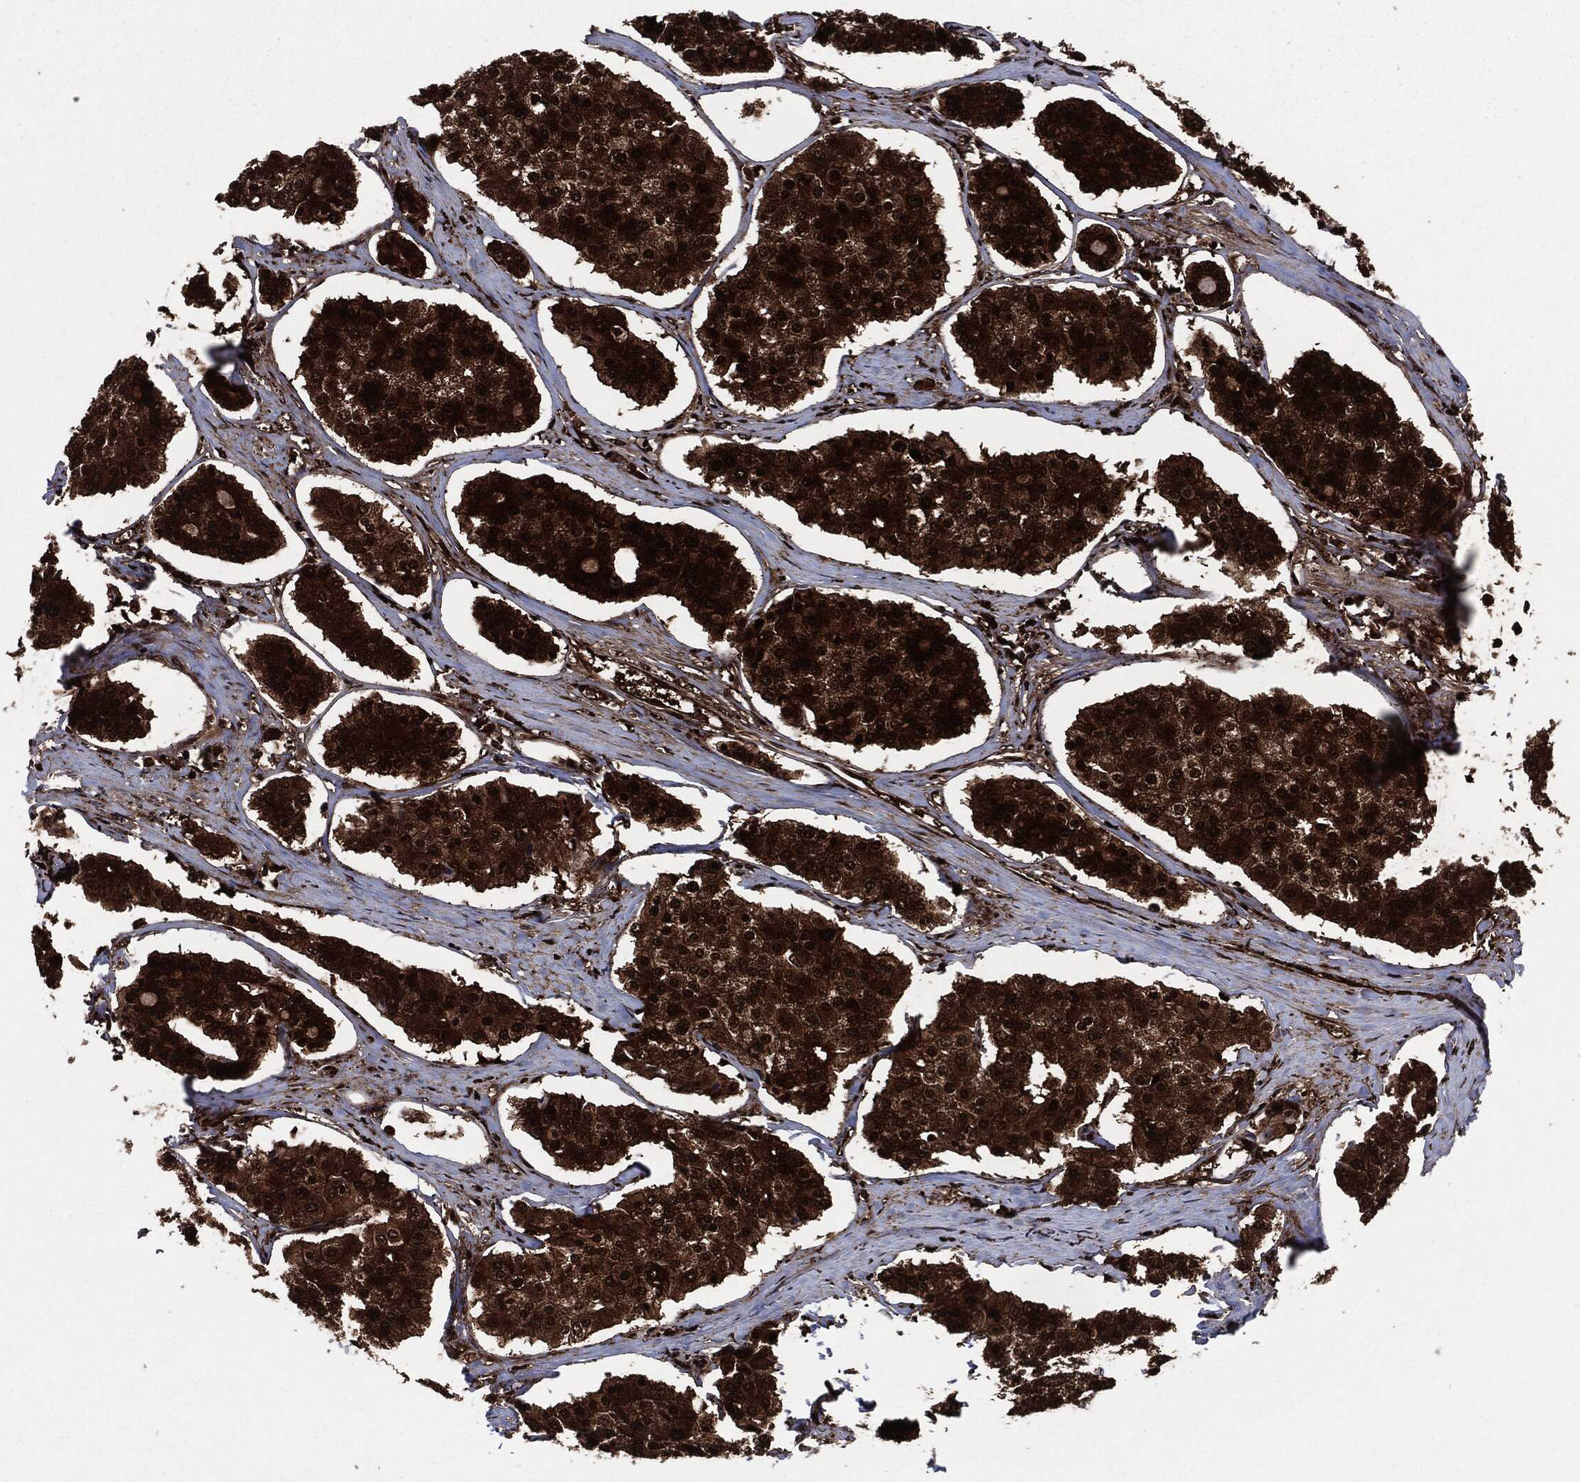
{"staining": {"intensity": "strong", "quantity": ">75%", "location": "cytoplasmic/membranous,nuclear"}, "tissue": "carcinoid", "cell_type": "Tumor cells", "image_type": "cancer", "snomed": [{"axis": "morphology", "description": "Carcinoid, malignant, NOS"}, {"axis": "topography", "description": "Small intestine"}], "caption": "Approximately >75% of tumor cells in carcinoid (malignant) demonstrate strong cytoplasmic/membranous and nuclear protein expression as visualized by brown immunohistochemical staining.", "gene": "YWHAB", "patient": {"sex": "female", "age": 65}}